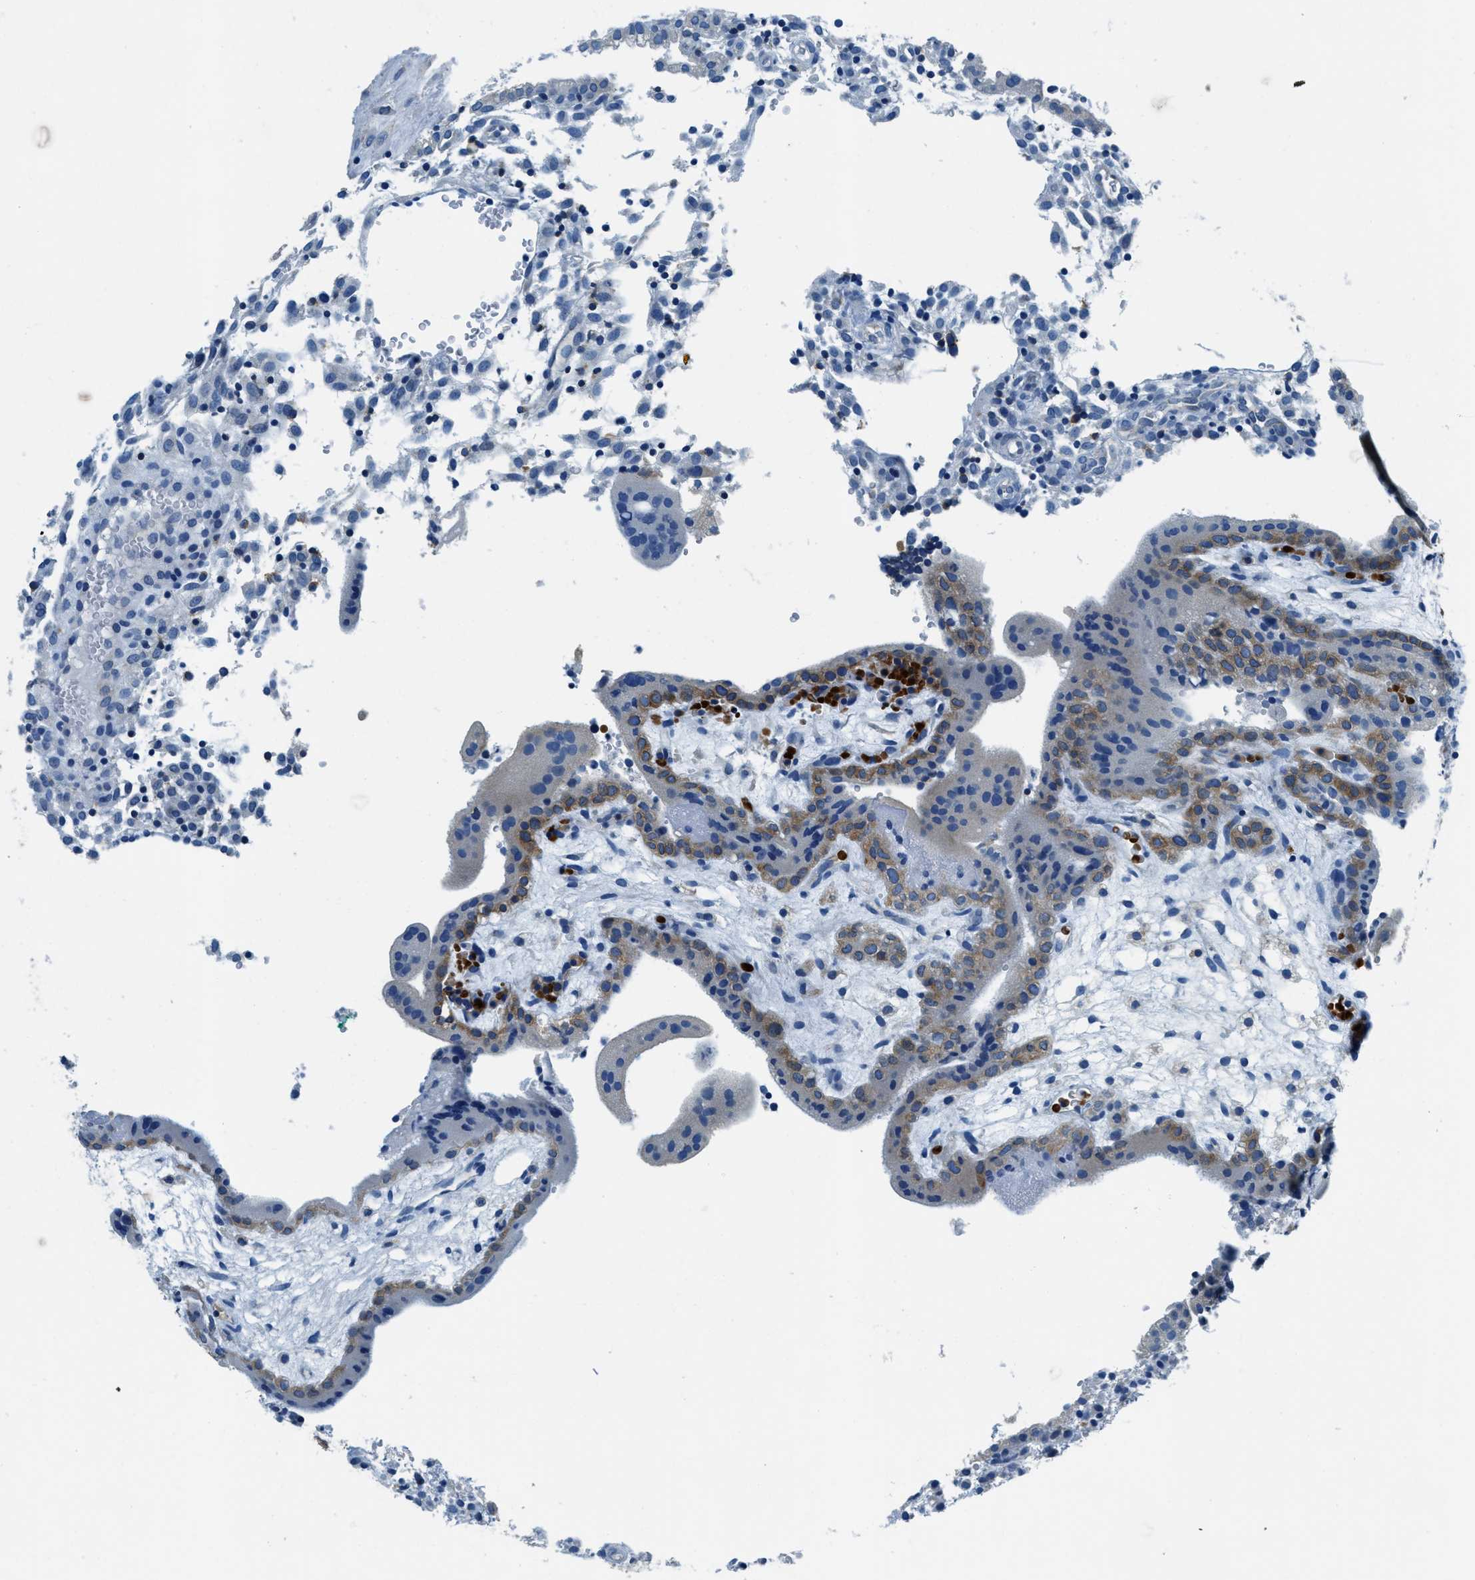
{"staining": {"intensity": "weak", "quantity": "25%-75%", "location": "cytoplasmic/membranous"}, "tissue": "placenta", "cell_type": "Decidual cells", "image_type": "normal", "snomed": [{"axis": "morphology", "description": "Normal tissue, NOS"}, {"axis": "topography", "description": "Placenta"}], "caption": "Placenta stained with a brown dye shows weak cytoplasmic/membranous positive positivity in about 25%-75% of decidual cells.", "gene": "UBAC2", "patient": {"sex": "female", "age": 18}}